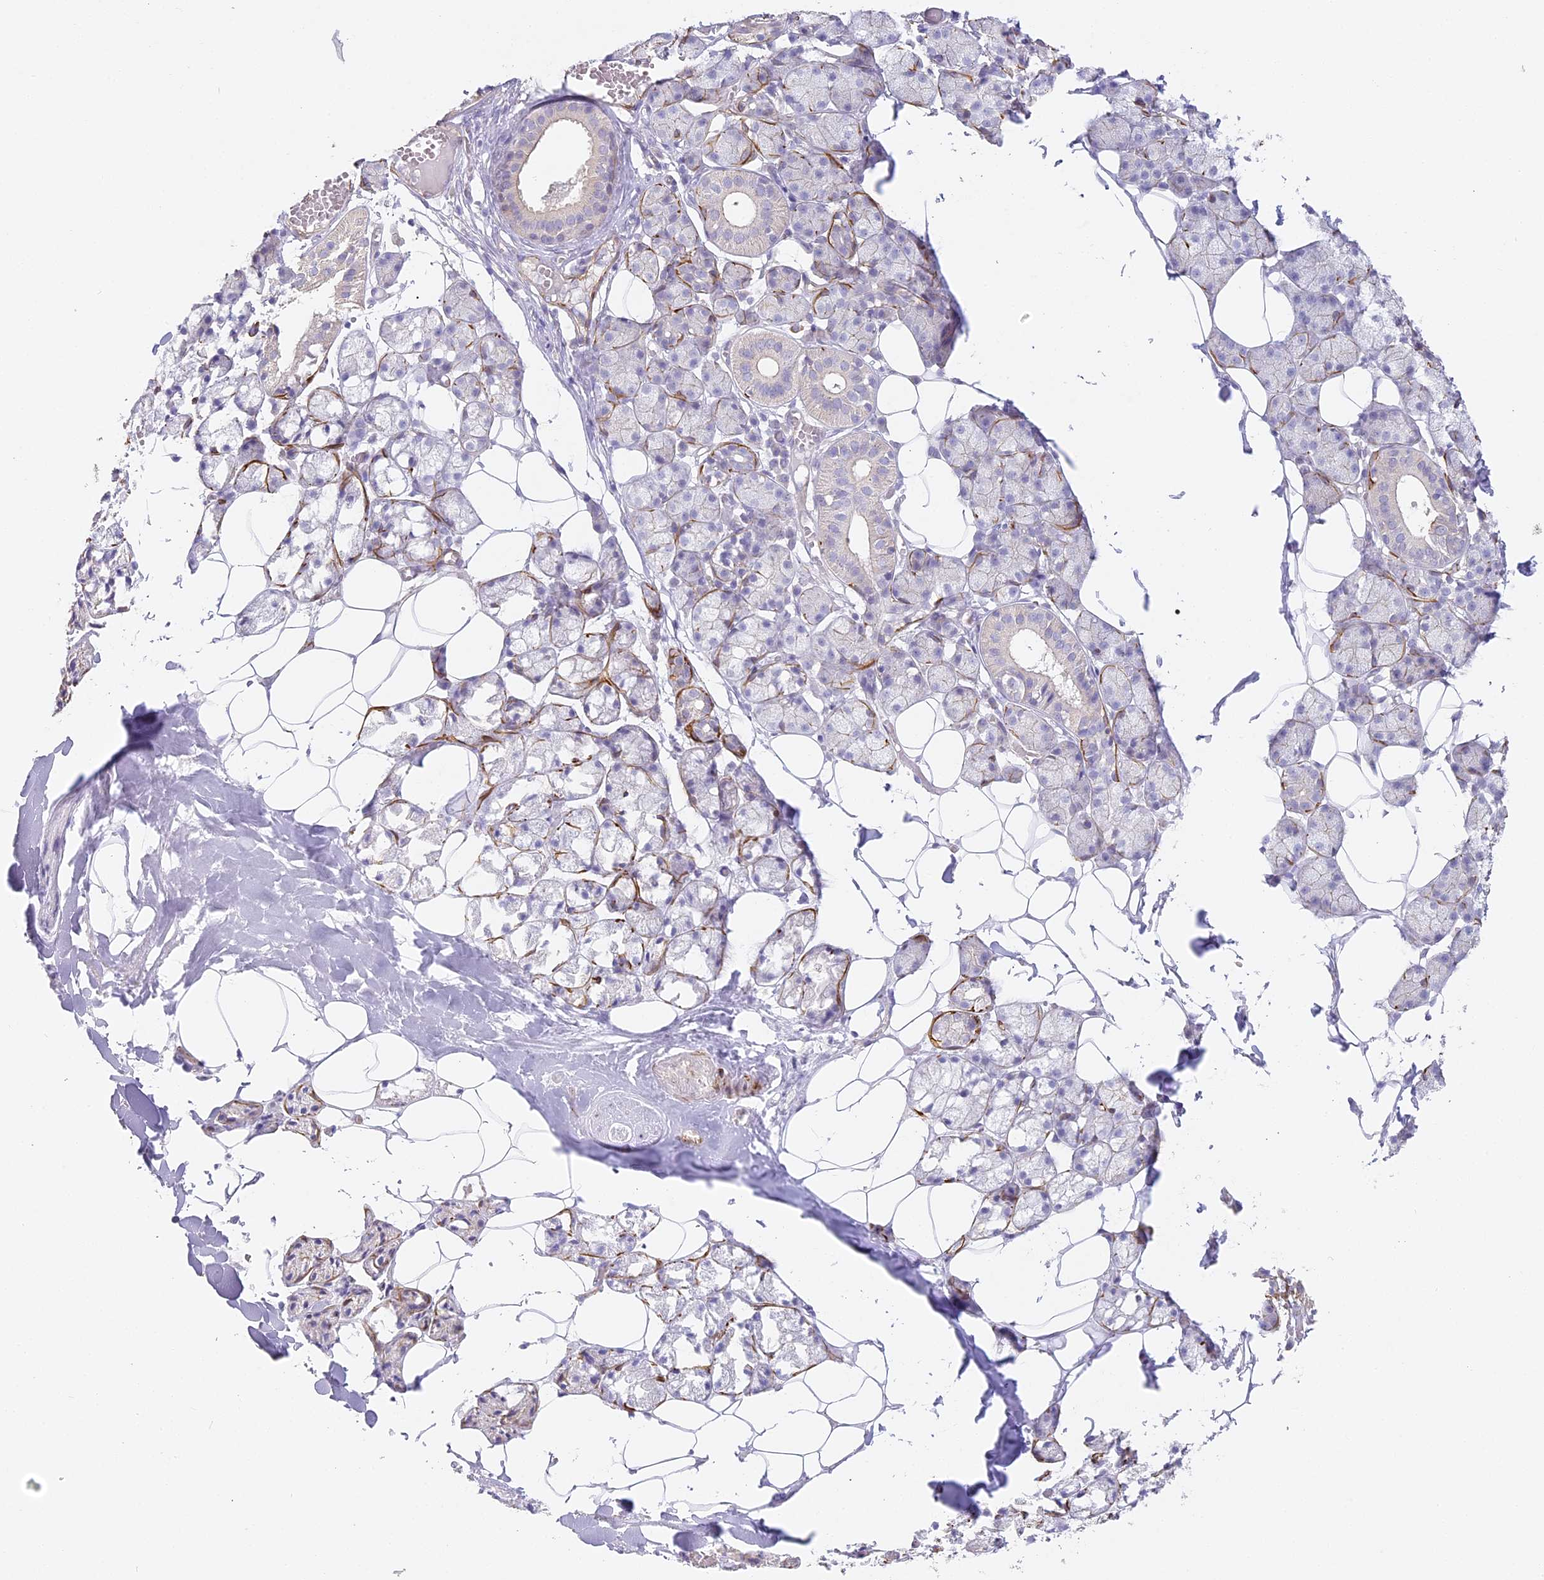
{"staining": {"intensity": "moderate", "quantity": "<25%", "location": "cytoplasmic/membranous"}, "tissue": "salivary gland", "cell_type": "Glandular cells", "image_type": "normal", "snomed": [{"axis": "morphology", "description": "Normal tissue, NOS"}, {"axis": "topography", "description": "Salivary gland"}], "caption": "A micrograph of salivary gland stained for a protein shows moderate cytoplasmic/membranous brown staining in glandular cells. The staining is performed using DAB brown chromogen to label protein expression. The nuclei are counter-stained blue using hematoxylin.", "gene": "MED28", "patient": {"sex": "female", "age": 33}}